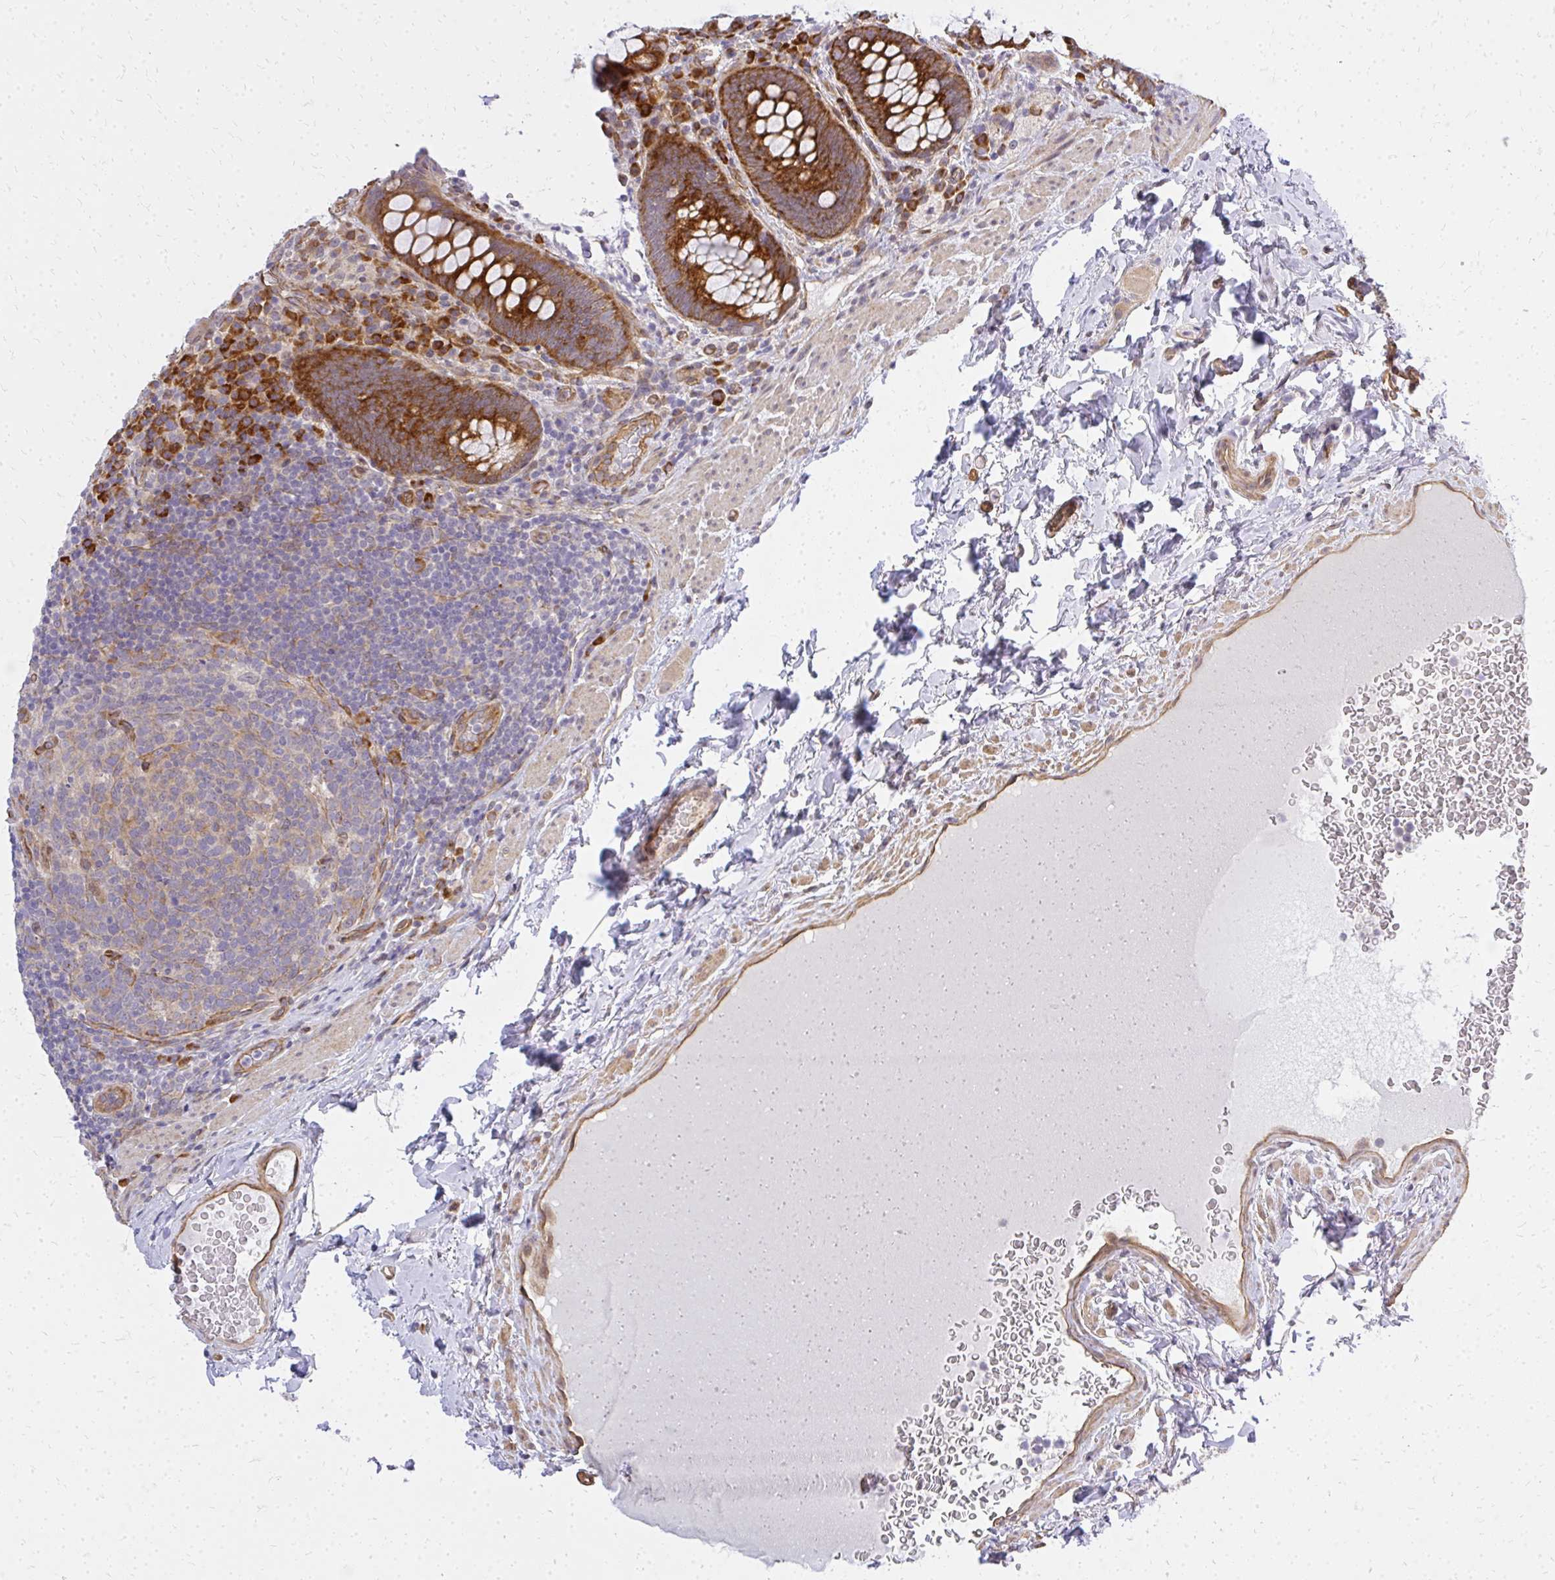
{"staining": {"intensity": "strong", "quantity": "25%-75%", "location": "cytoplasmic/membranous"}, "tissue": "rectum", "cell_type": "Glandular cells", "image_type": "normal", "snomed": [{"axis": "morphology", "description": "Normal tissue, NOS"}, {"axis": "topography", "description": "Rectum"}], "caption": "This photomicrograph shows IHC staining of normal rectum, with high strong cytoplasmic/membranous expression in approximately 25%-75% of glandular cells.", "gene": "ENSG00000258472", "patient": {"sex": "female", "age": 69}}